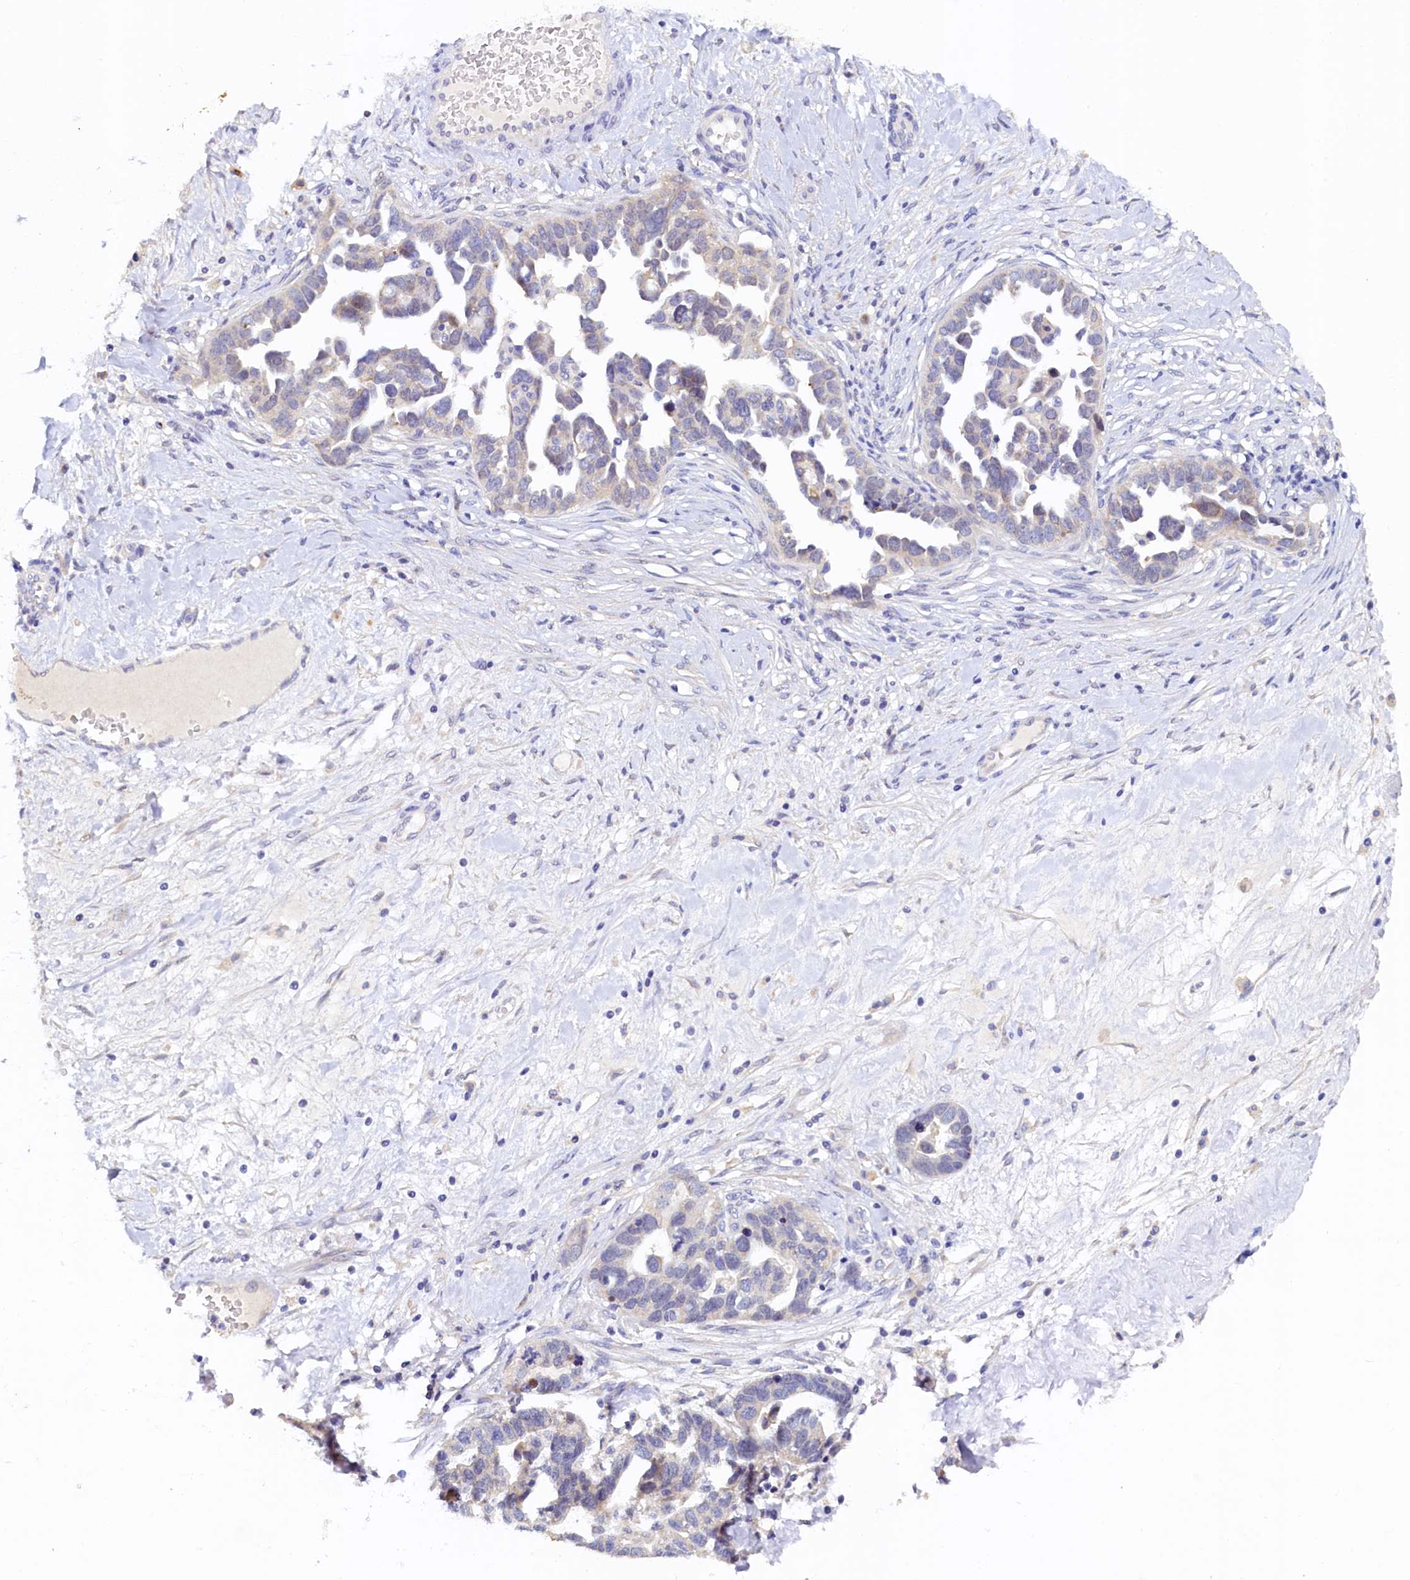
{"staining": {"intensity": "weak", "quantity": "<25%", "location": "cytoplasmic/membranous"}, "tissue": "ovarian cancer", "cell_type": "Tumor cells", "image_type": "cancer", "snomed": [{"axis": "morphology", "description": "Cystadenocarcinoma, serous, NOS"}, {"axis": "topography", "description": "Ovary"}], "caption": "This is an immunohistochemistry image of ovarian cancer. There is no staining in tumor cells.", "gene": "DTD1", "patient": {"sex": "female", "age": 54}}